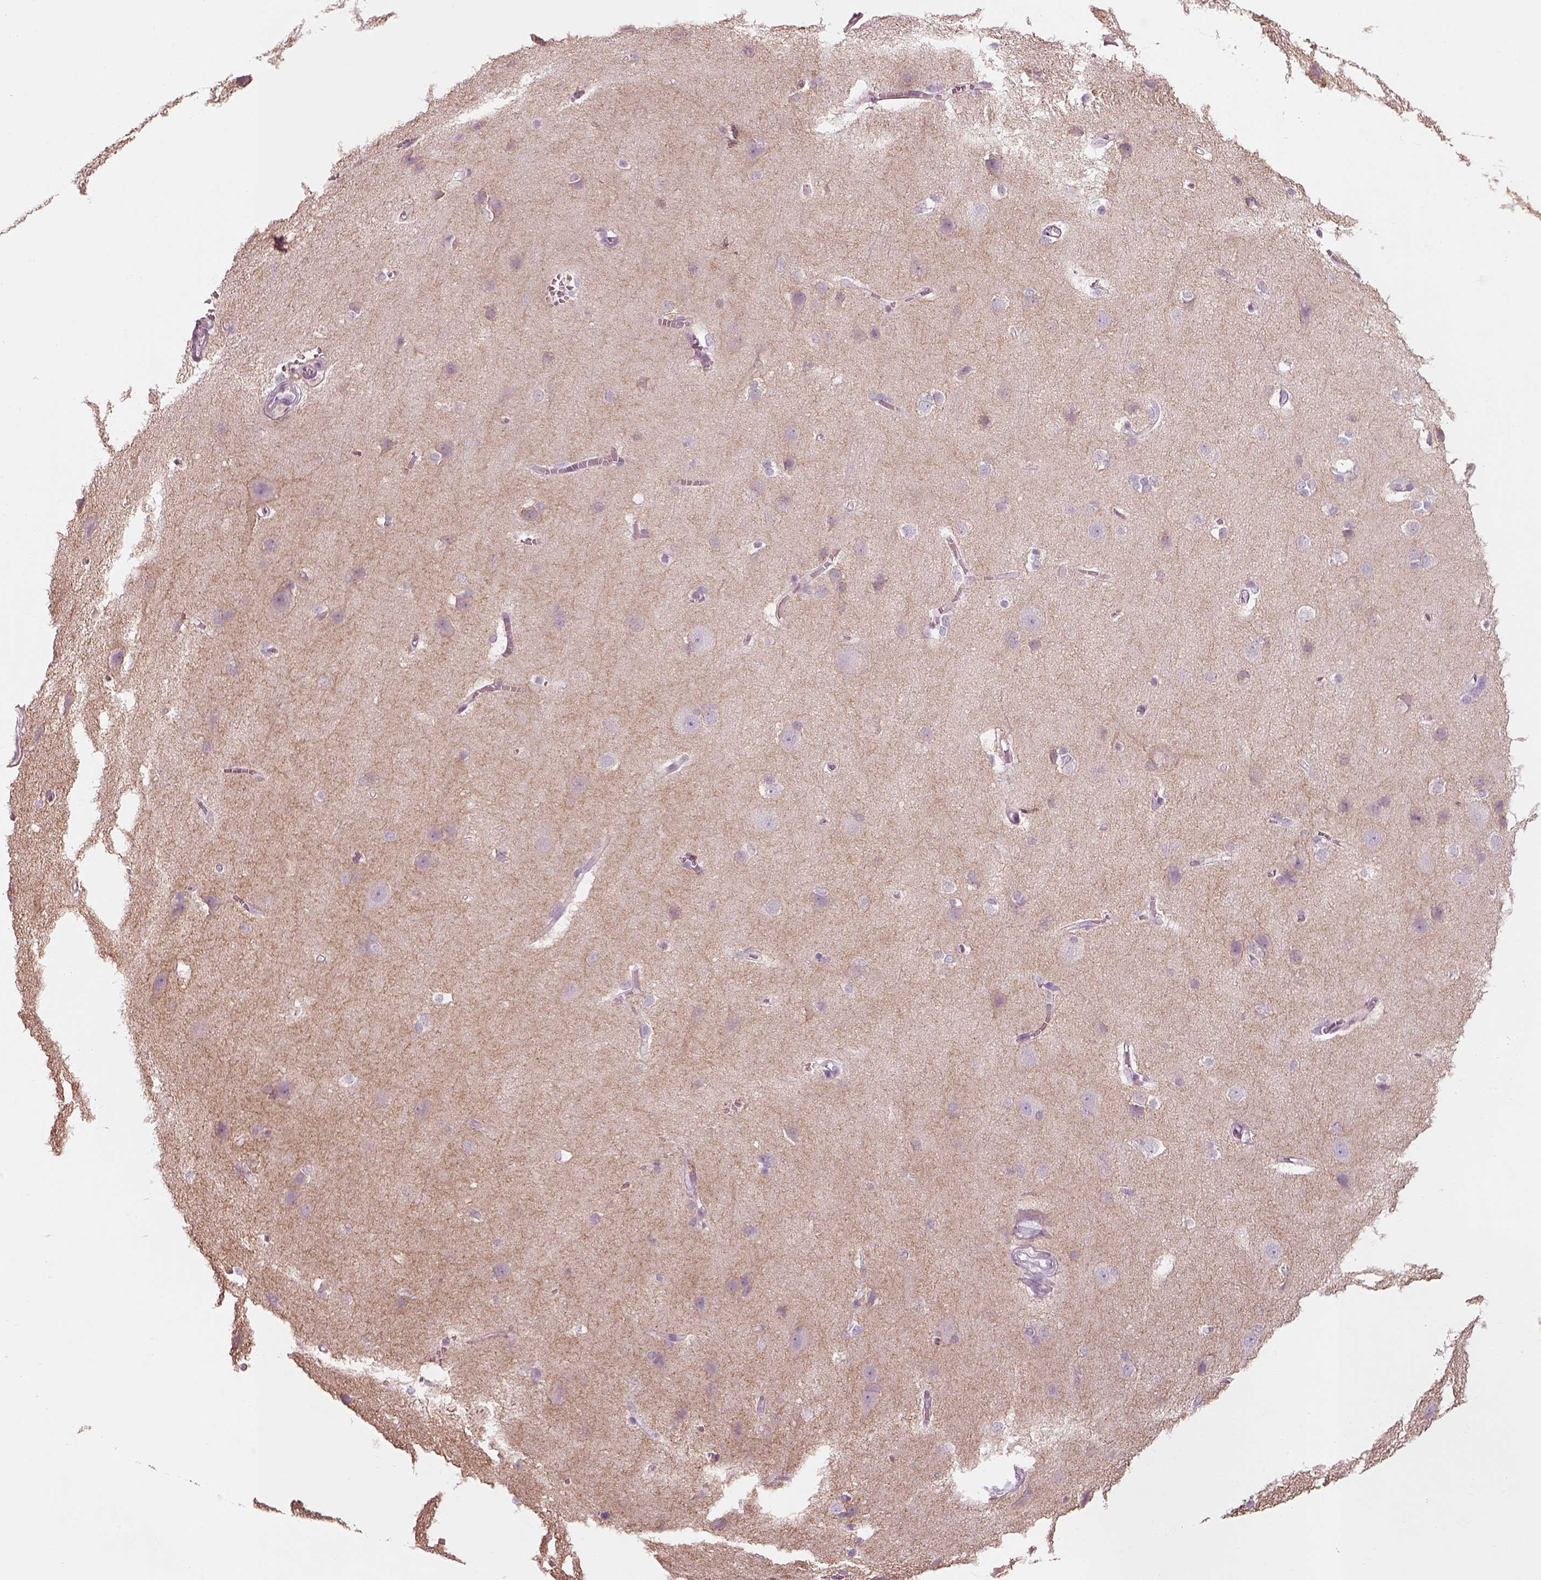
{"staining": {"intensity": "negative", "quantity": "none", "location": "none"}, "tissue": "cerebral cortex", "cell_type": "Endothelial cells", "image_type": "normal", "snomed": [{"axis": "morphology", "description": "Normal tissue, NOS"}, {"axis": "topography", "description": "Cerebral cortex"}], "caption": "Histopathology image shows no significant protein positivity in endothelial cells of unremarkable cerebral cortex.", "gene": "SLC27A2", "patient": {"sex": "male", "age": 37}}